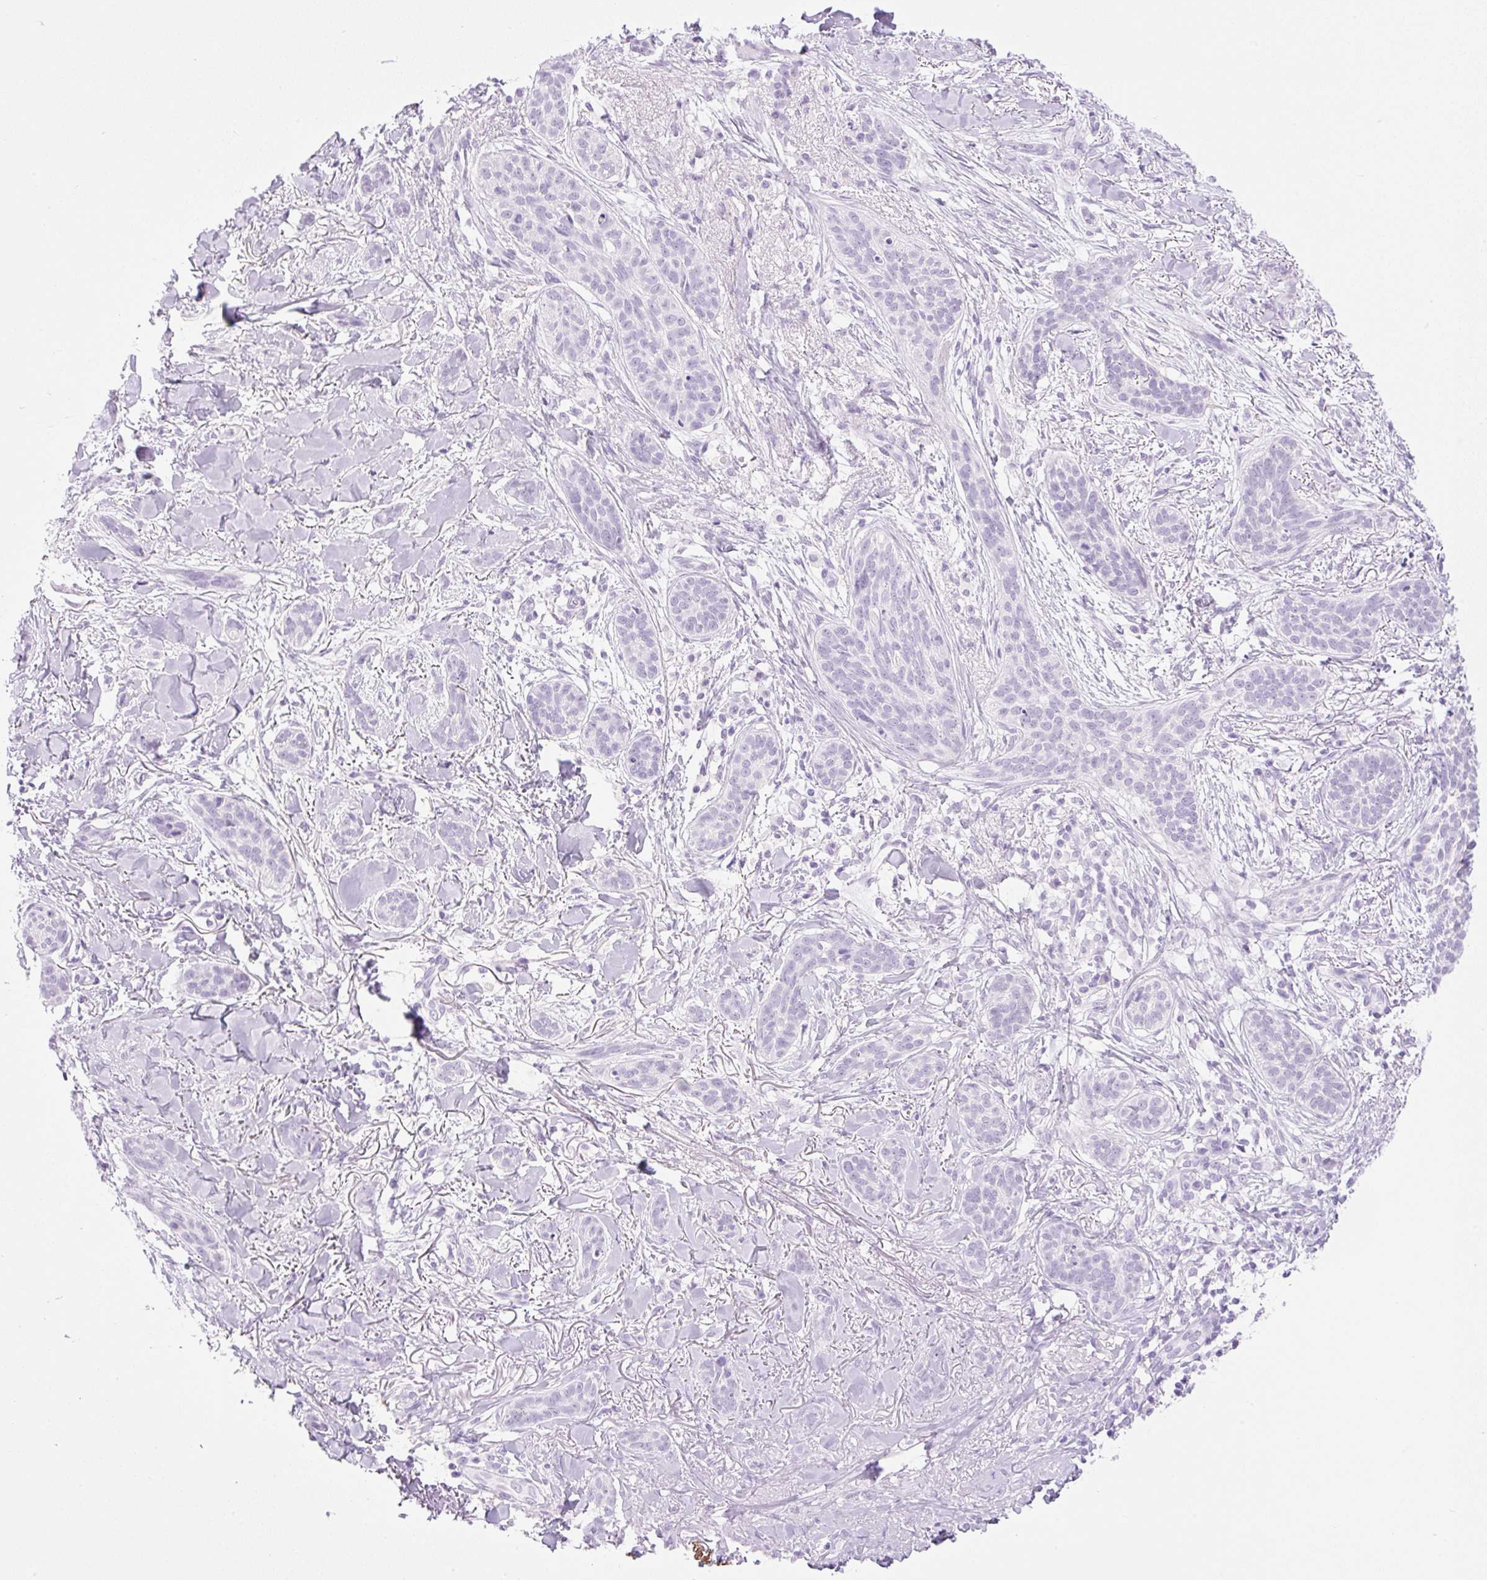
{"staining": {"intensity": "negative", "quantity": "none", "location": "none"}, "tissue": "skin cancer", "cell_type": "Tumor cells", "image_type": "cancer", "snomed": [{"axis": "morphology", "description": "Basal cell carcinoma"}, {"axis": "topography", "description": "Skin"}], "caption": "High magnification brightfield microscopy of skin cancer stained with DAB (brown) and counterstained with hematoxylin (blue): tumor cells show no significant positivity.", "gene": "SPRR4", "patient": {"sex": "male", "age": 52}}